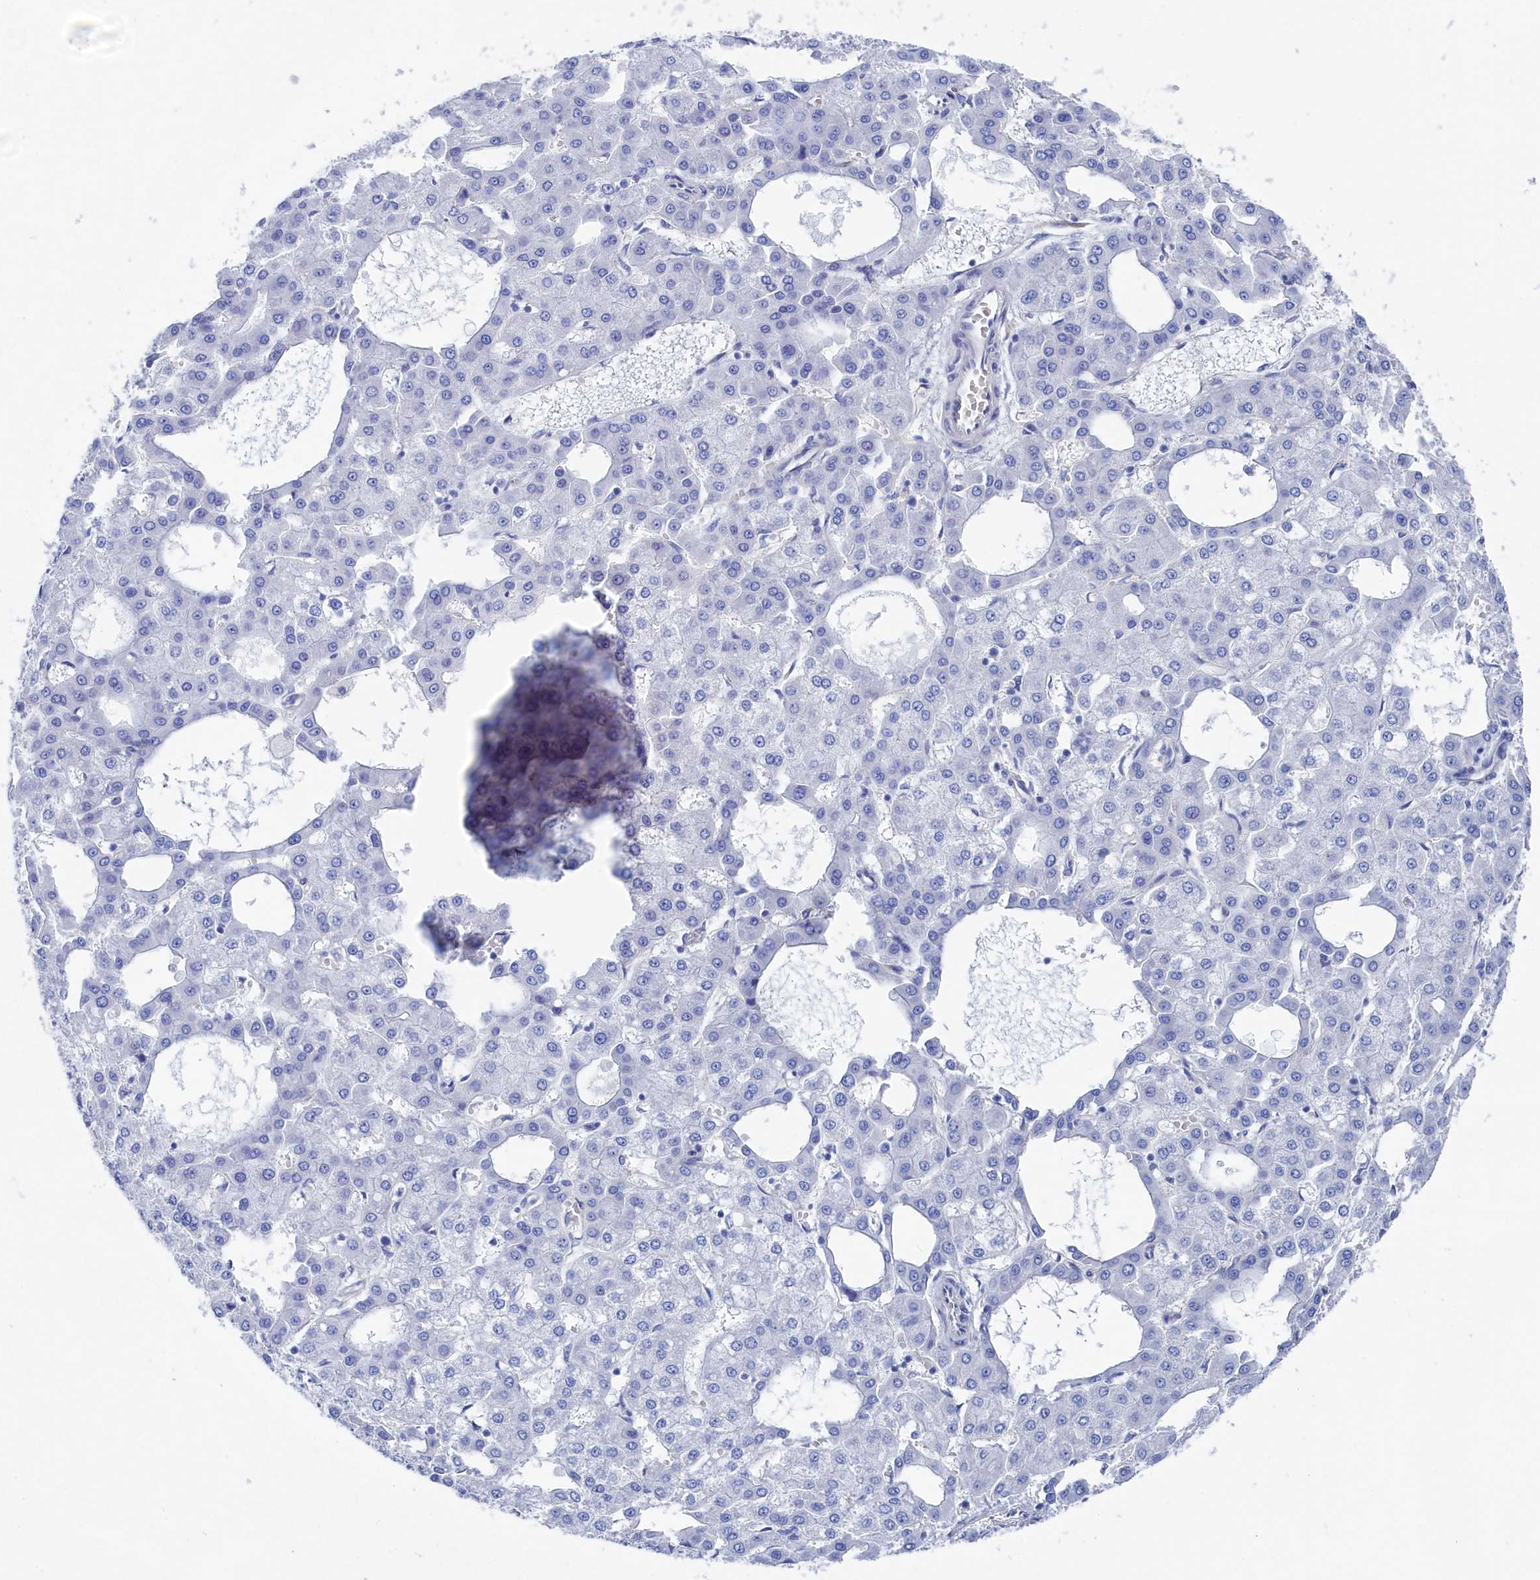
{"staining": {"intensity": "negative", "quantity": "none", "location": "none"}, "tissue": "liver cancer", "cell_type": "Tumor cells", "image_type": "cancer", "snomed": [{"axis": "morphology", "description": "Carcinoma, Hepatocellular, NOS"}, {"axis": "topography", "description": "Liver"}], "caption": "Immunohistochemical staining of human hepatocellular carcinoma (liver) demonstrates no significant expression in tumor cells. The staining is performed using DAB brown chromogen with nuclei counter-stained in using hematoxylin.", "gene": "TMOD2", "patient": {"sex": "male", "age": 47}}